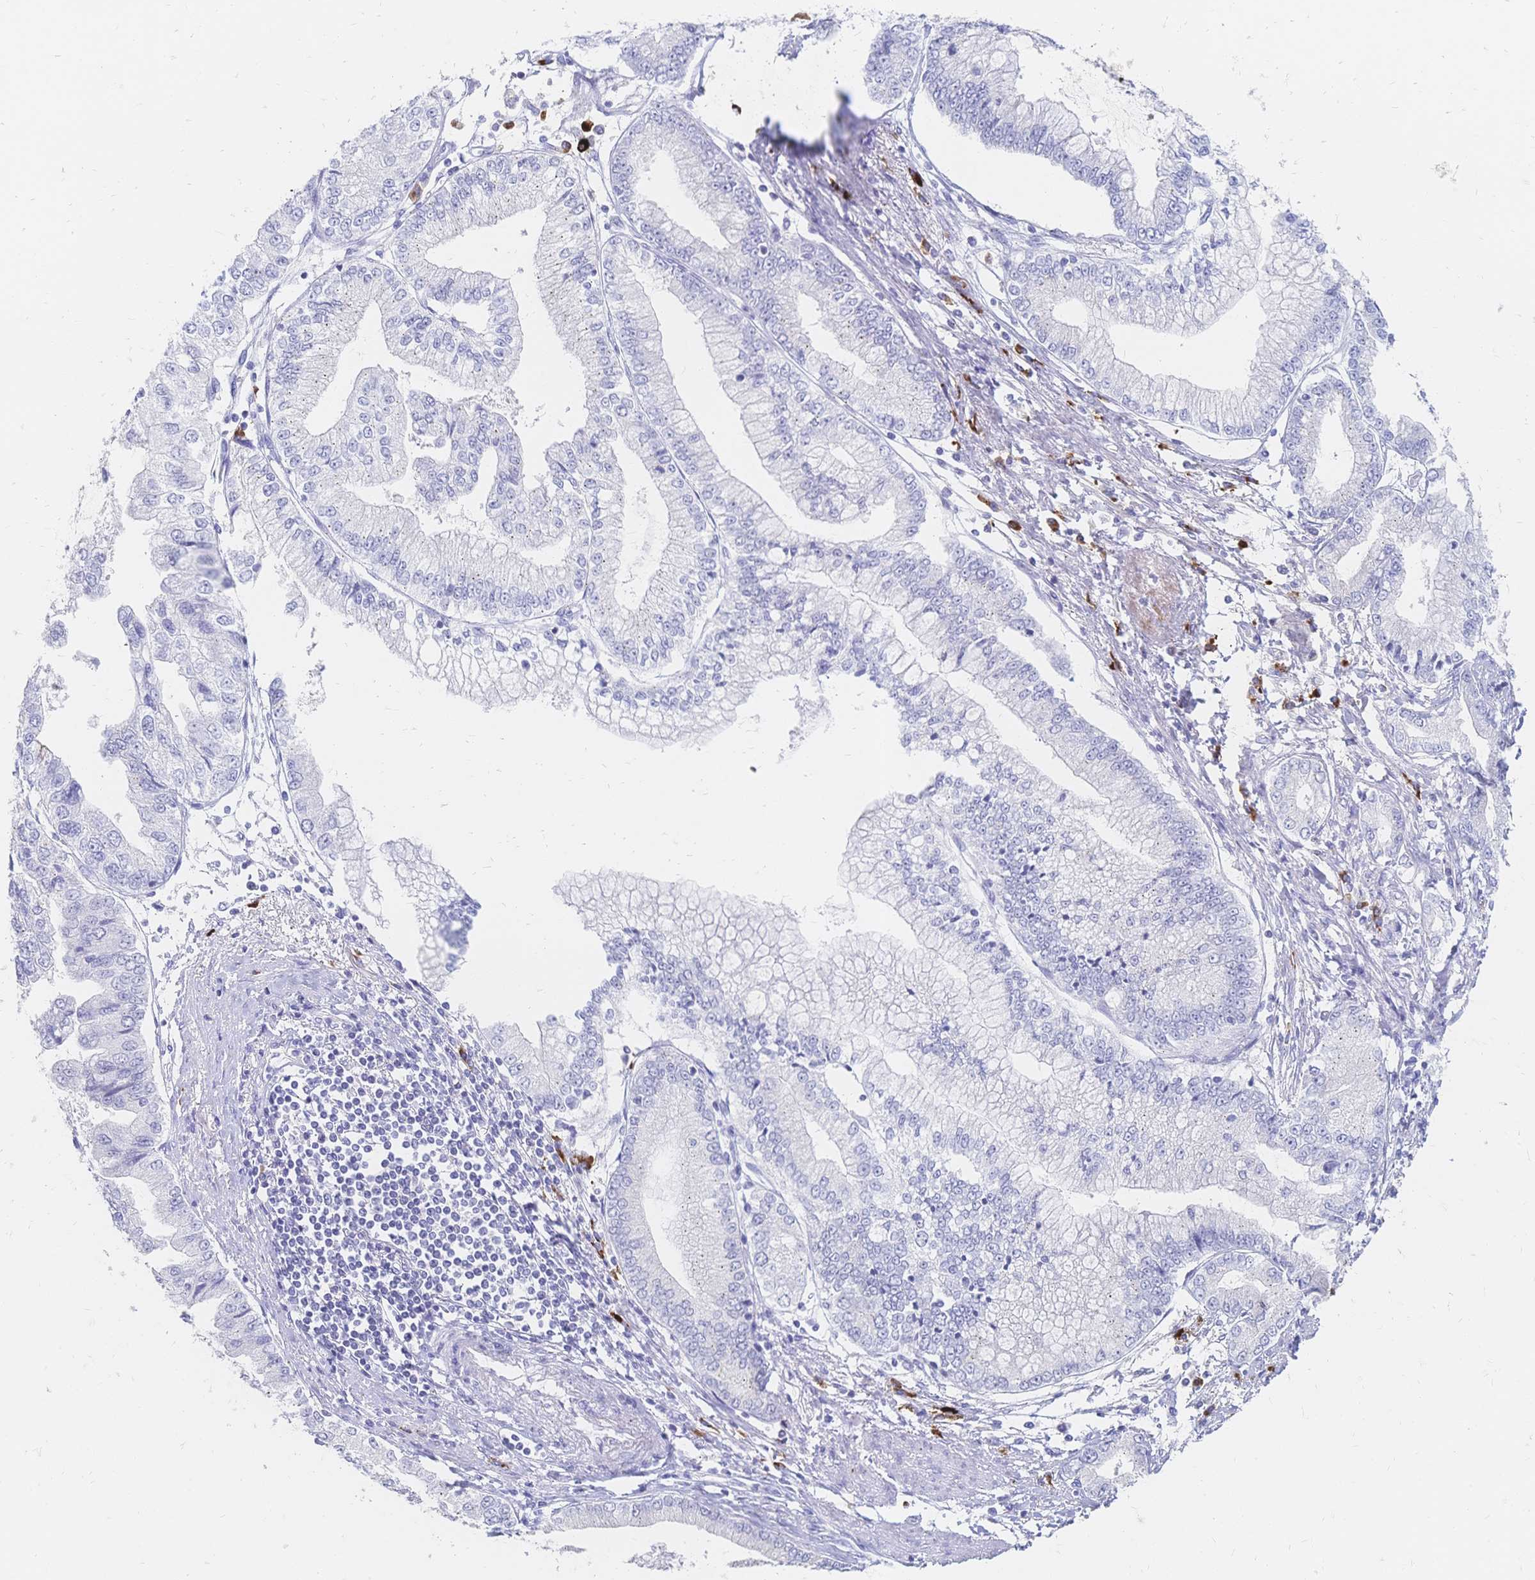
{"staining": {"intensity": "negative", "quantity": "none", "location": "none"}, "tissue": "stomach cancer", "cell_type": "Tumor cells", "image_type": "cancer", "snomed": [{"axis": "morphology", "description": "Adenocarcinoma, NOS"}, {"axis": "topography", "description": "Stomach, upper"}], "caption": "A high-resolution histopathology image shows immunohistochemistry (IHC) staining of stomach cancer (adenocarcinoma), which displays no significant expression in tumor cells.", "gene": "PSORS1C2", "patient": {"sex": "female", "age": 74}}